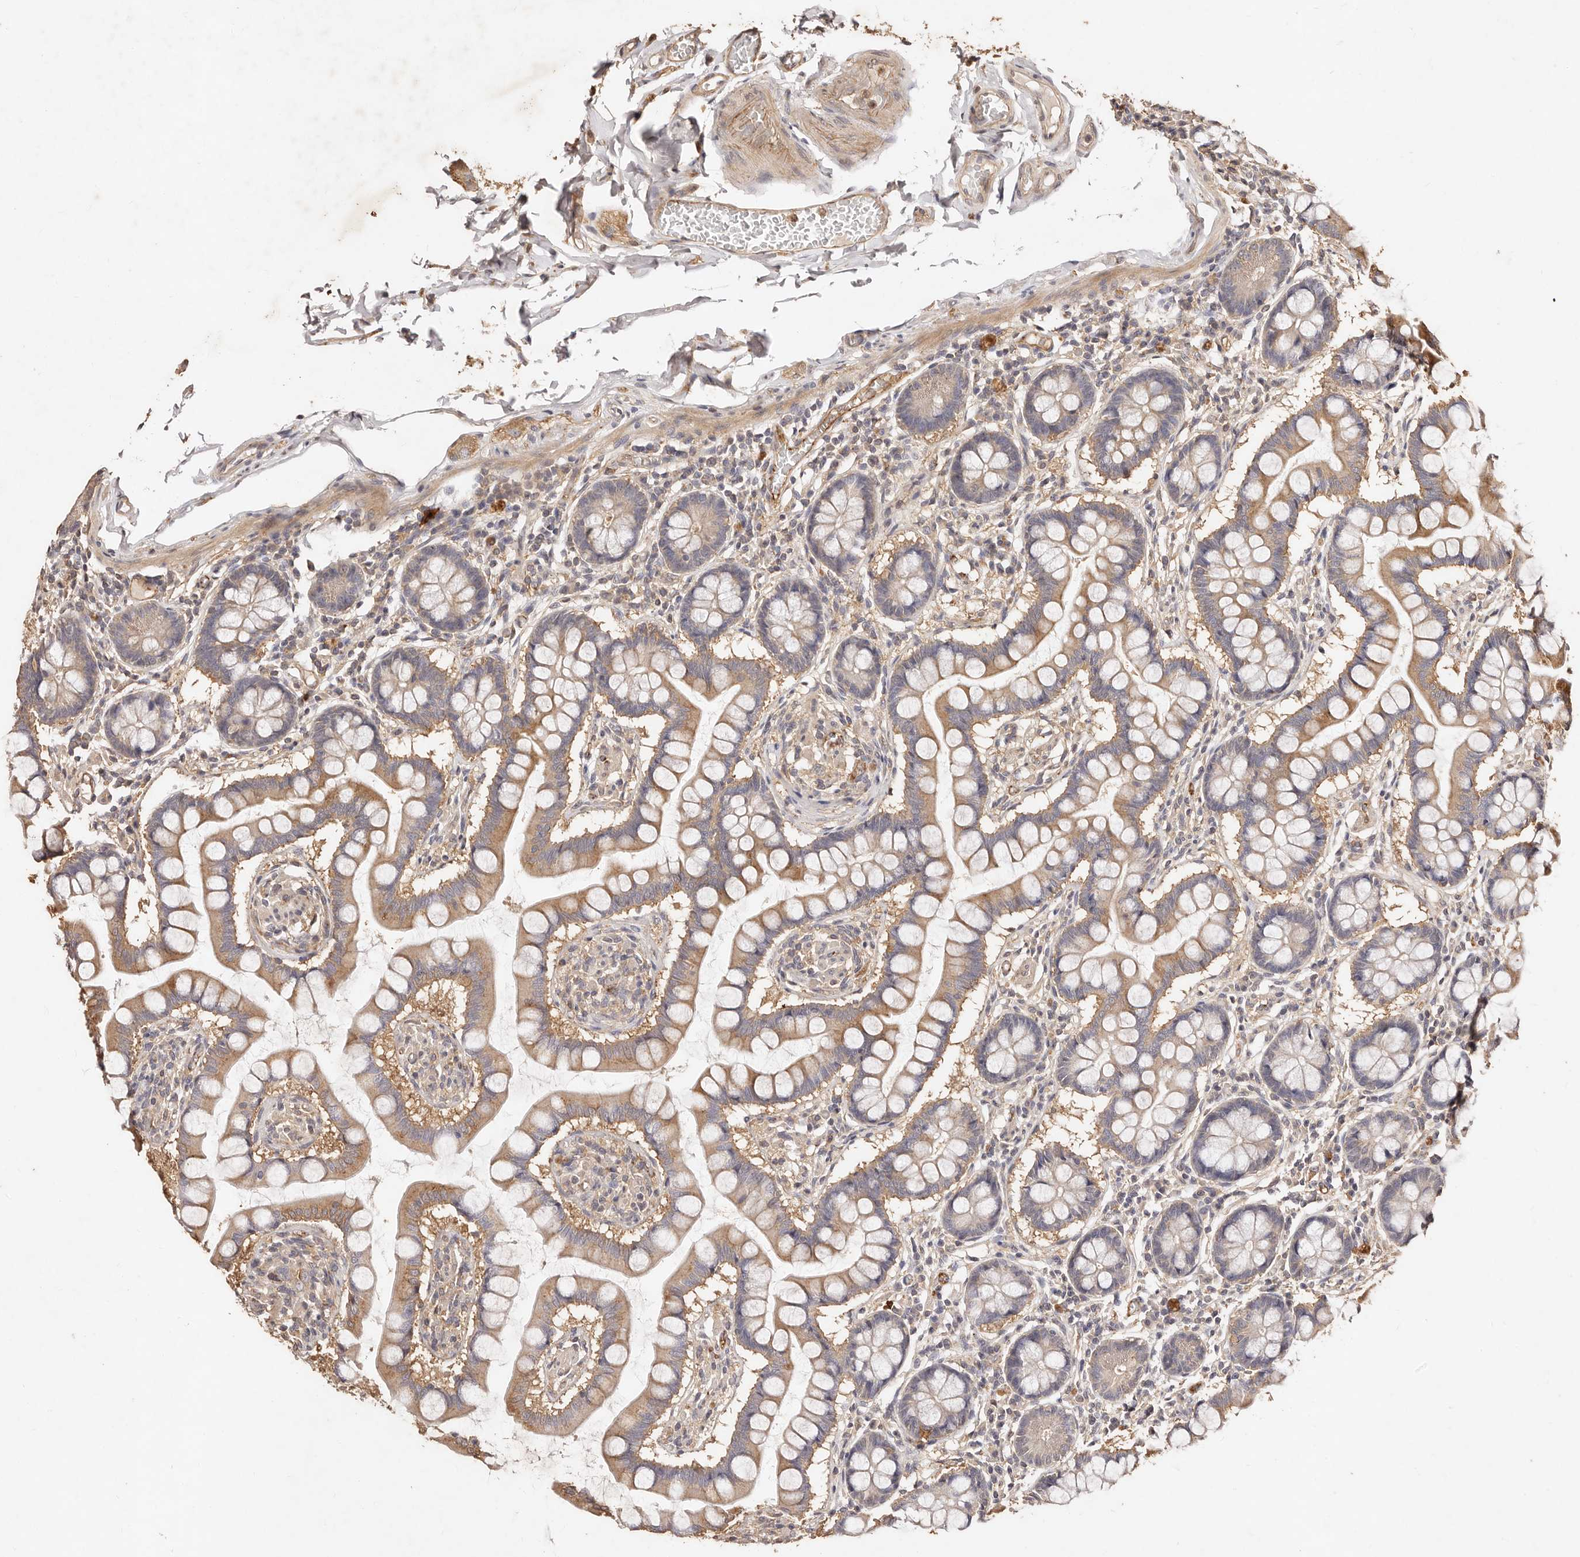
{"staining": {"intensity": "moderate", "quantity": ">75%", "location": "cytoplasmic/membranous"}, "tissue": "small intestine", "cell_type": "Glandular cells", "image_type": "normal", "snomed": [{"axis": "morphology", "description": "Normal tissue, NOS"}, {"axis": "topography", "description": "Small intestine"}], "caption": "DAB immunohistochemical staining of normal human small intestine exhibits moderate cytoplasmic/membranous protein positivity in approximately >75% of glandular cells. The staining was performed using DAB to visualize the protein expression in brown, while the nuclei were stained in blue with hematoxylin (Magnification: 20x).", "gene": "CCL14", "patient": {"sex": "male", "age": 41}}